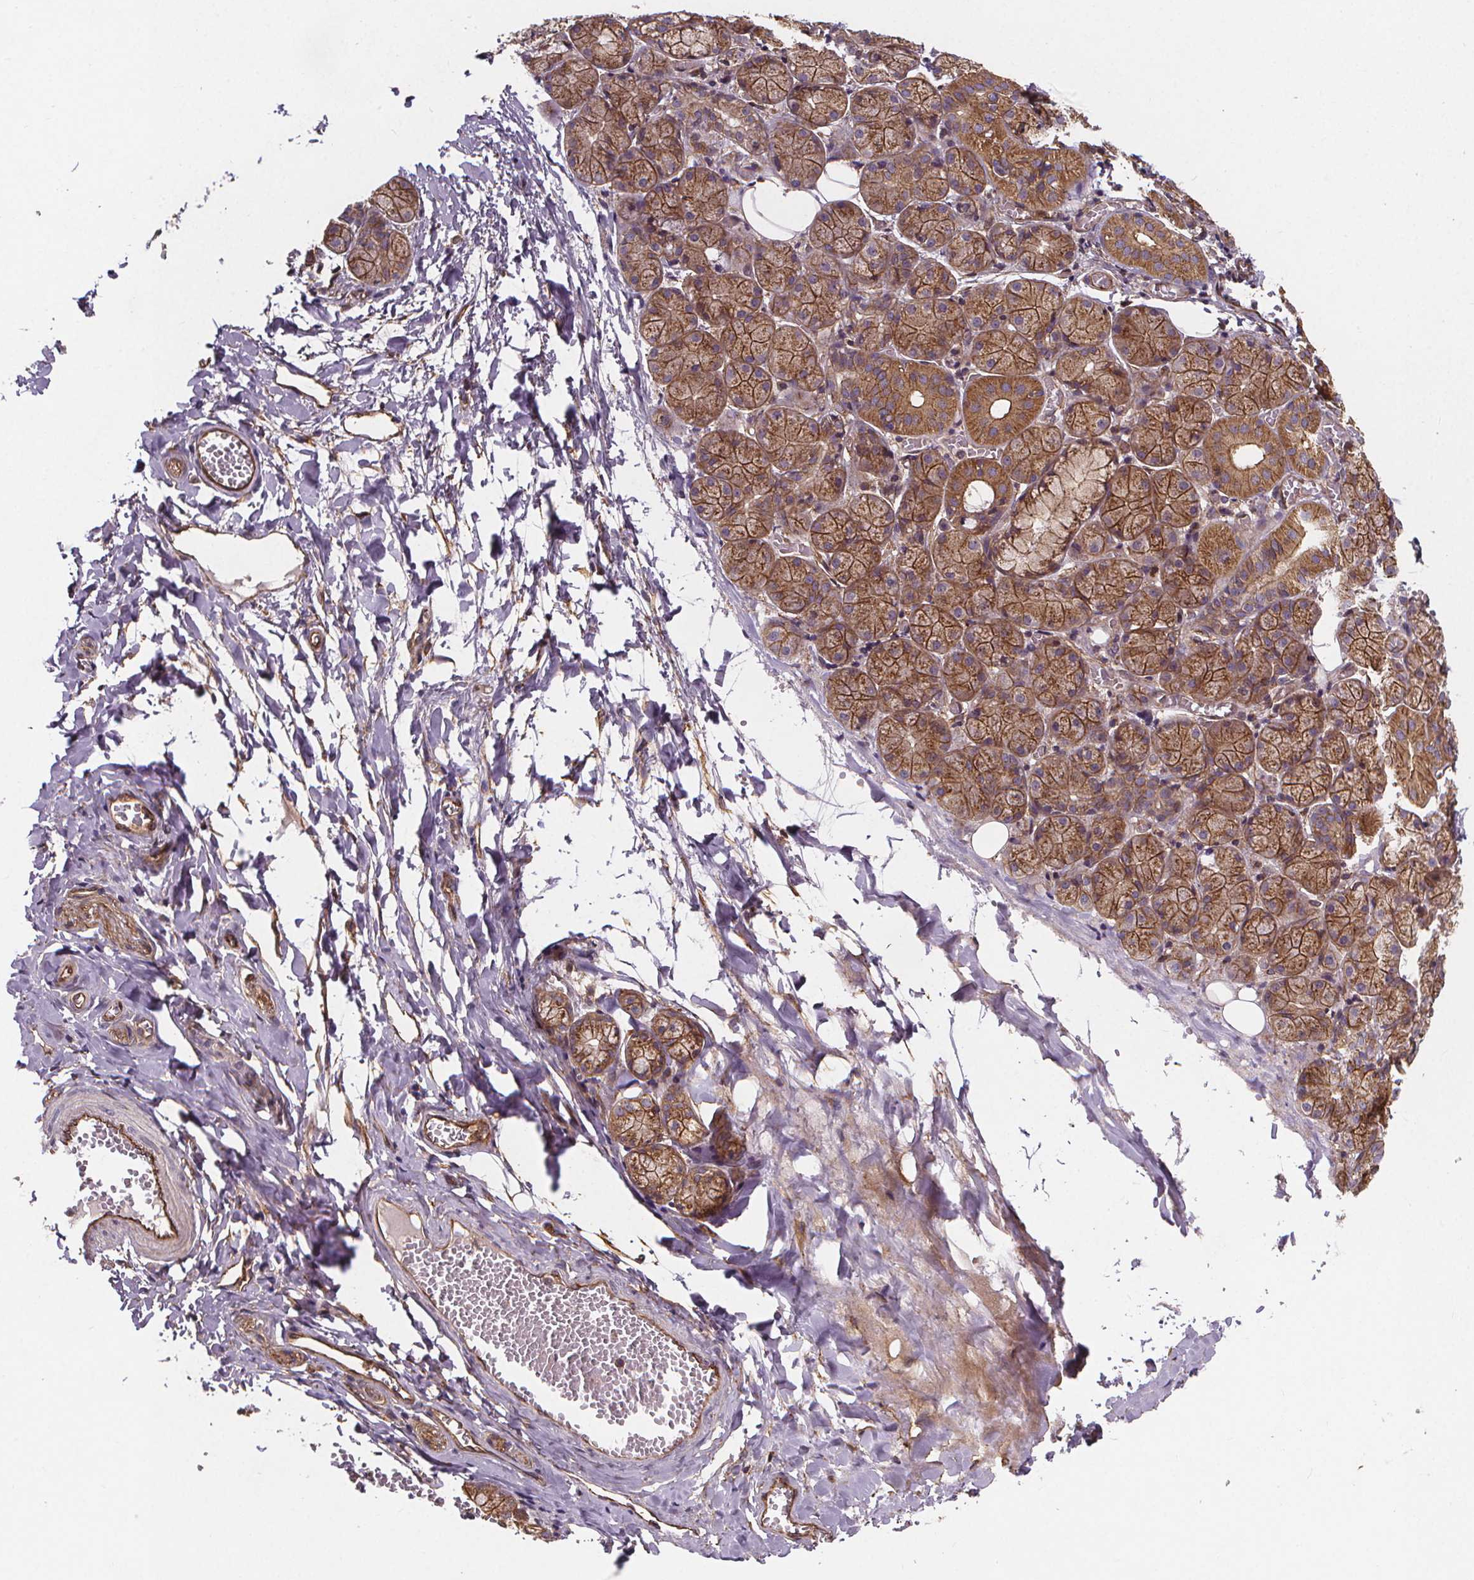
{"staining": {"intensity": "strong", "quantity": ">75%", "location": "cytoplasmic/membranous"}, "tissue": "salivary gland", "cell_type": "Glandular cells", "image_type": "normal", "snomed": [{"axis": "morphology", "description": "Normal tissue, NOS"}, {"axis": "topography", "description": "Salivary gland"}], "caption": "A brown stain labels strong cytoplasmic/membranous staining of a protein in glandular cells of benign salivary gland.", "gene": "CLINT1", "patient": {"sex": "female", "age": 24}}